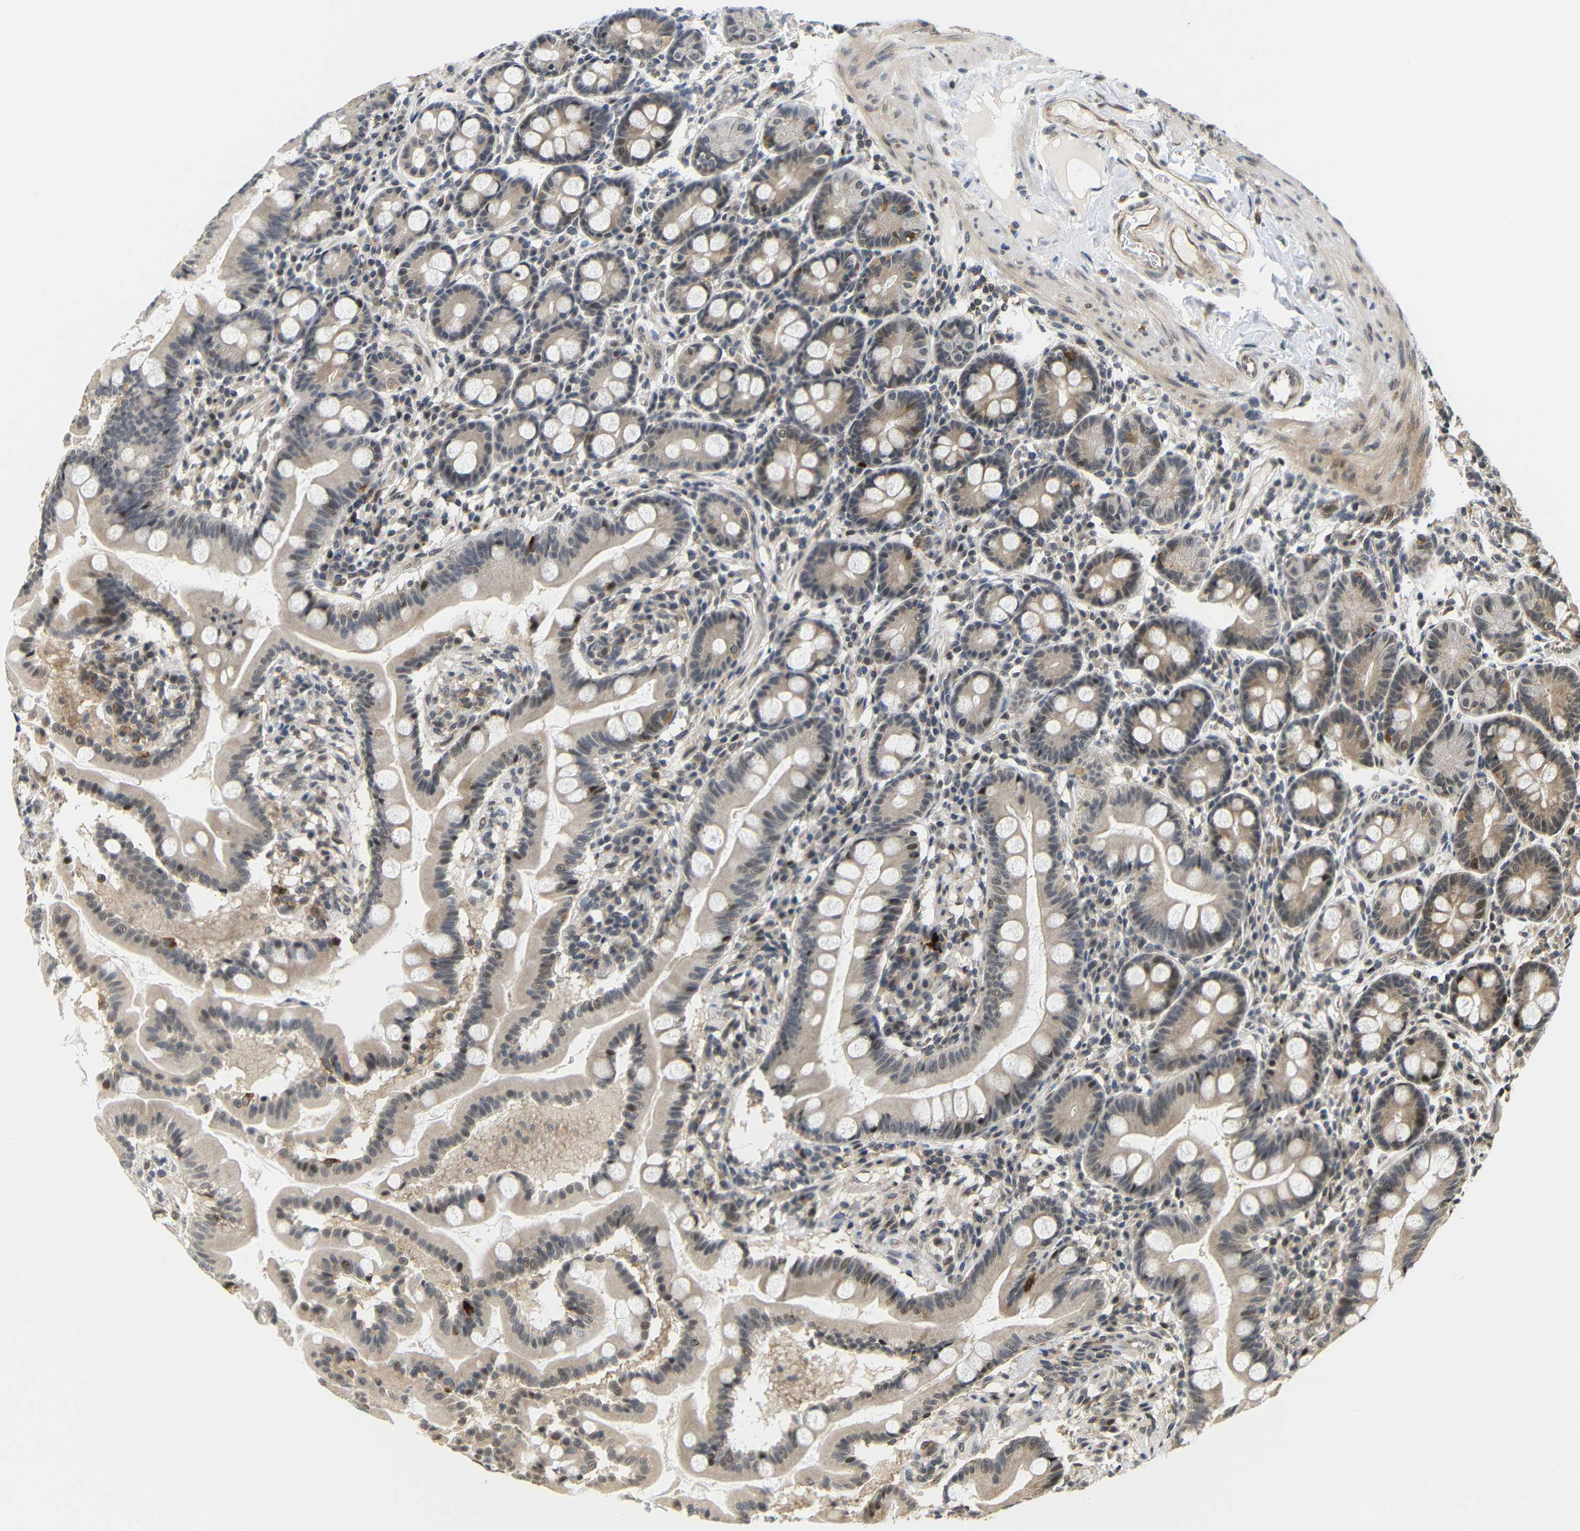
{"staining": {"intensity": "weak", "quantity": ">75%", "location": "cytoplasmic/membranous,nuclear"}, "tissue": "duodenum", "cell_type": "Glandular cells", "image_type": "normal", "snomed": [{"axis": "morphology", "description": "Normal tissue, NOS"}, {"axis": "topography", "description": "Duodenum"}], "caption": "An immunohistochemistry photomicrograph of normal tissue is shown. Protein staining in brown shows weak cytoplasmic/membranous,nuclear positivity in duodenum within glandular cells.", "gene": "GJA5", "patient": {"sex": "male", "age": 50}}